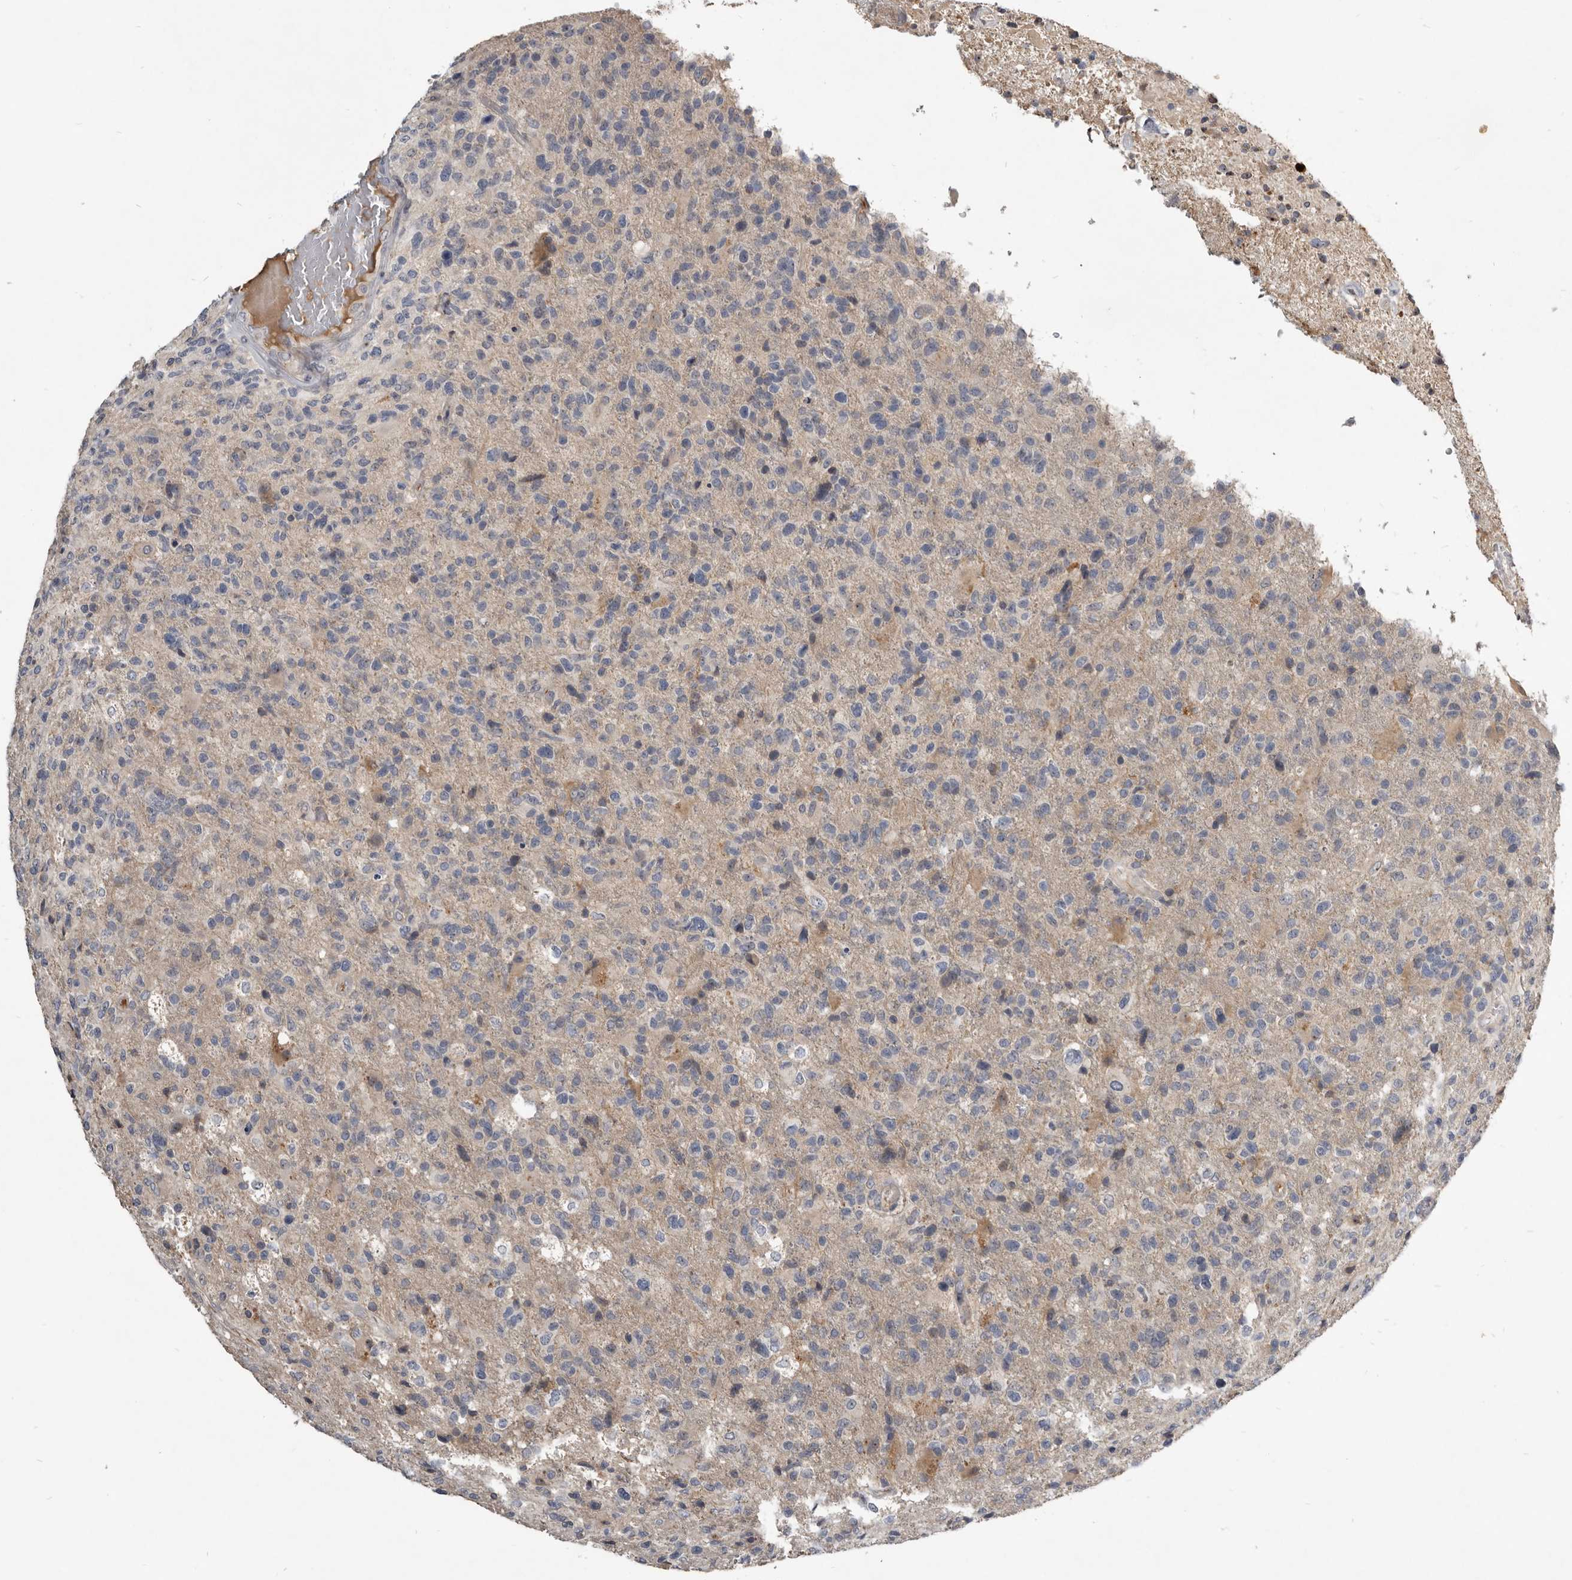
{"staining": {"intensity": "weak", "quantity": "<25%", "location": "cytoplasmic/membranous"}, "tissue": "glioma", "cell_type": "Tumor cells", "image_type": "cancer", "snomed": [{"axis": "morphology", "description": "Glioma, malignant, High grade"}, {"axis": "topography", "description": "Brain"}], "caption": "An immunohistochemistry (IHC) micrograph of glioma is shown. There is no staining in tumor cells of glioma.", "gene": "TTC39A", "patient": {"sex": "male", "age": 72}}